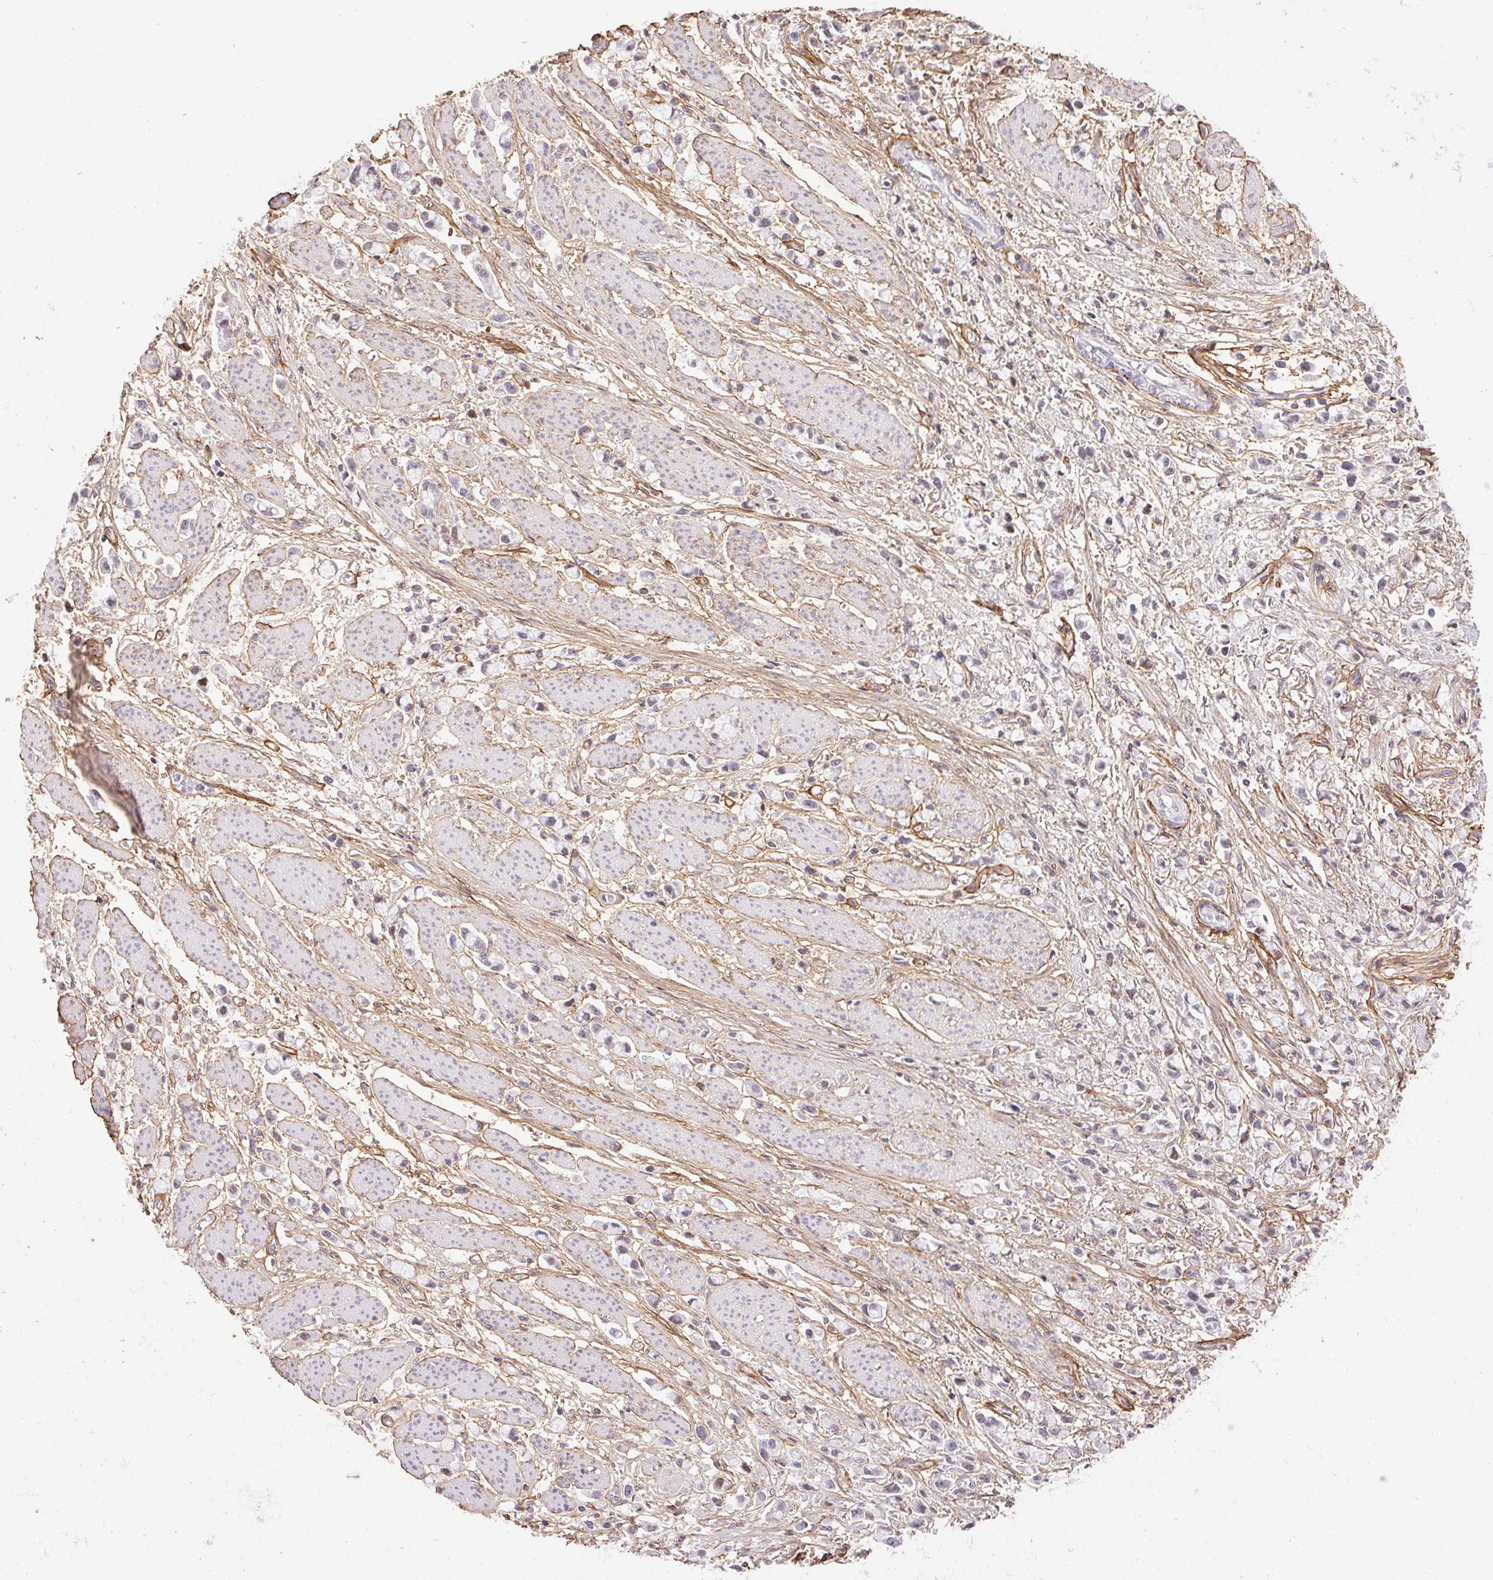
{"staining": {"intensity": "negative", "quantity": "none", "location": "none"}, "tissue": "stomach cancer", "cell_type": "Tumor cells", "image_type": "cancer", "snomed": [{"axis": "morphology", "description": "Adenocarcinoma, NOS"}, {"axis": "topography", "description": "Stomach"}], "caption": "Stomach cancer was stained to show a protein in brown. There is no significant positivity in tumor cells.", "gene": "PDZD2", "patient": {"sex": "female", "age": 81}}